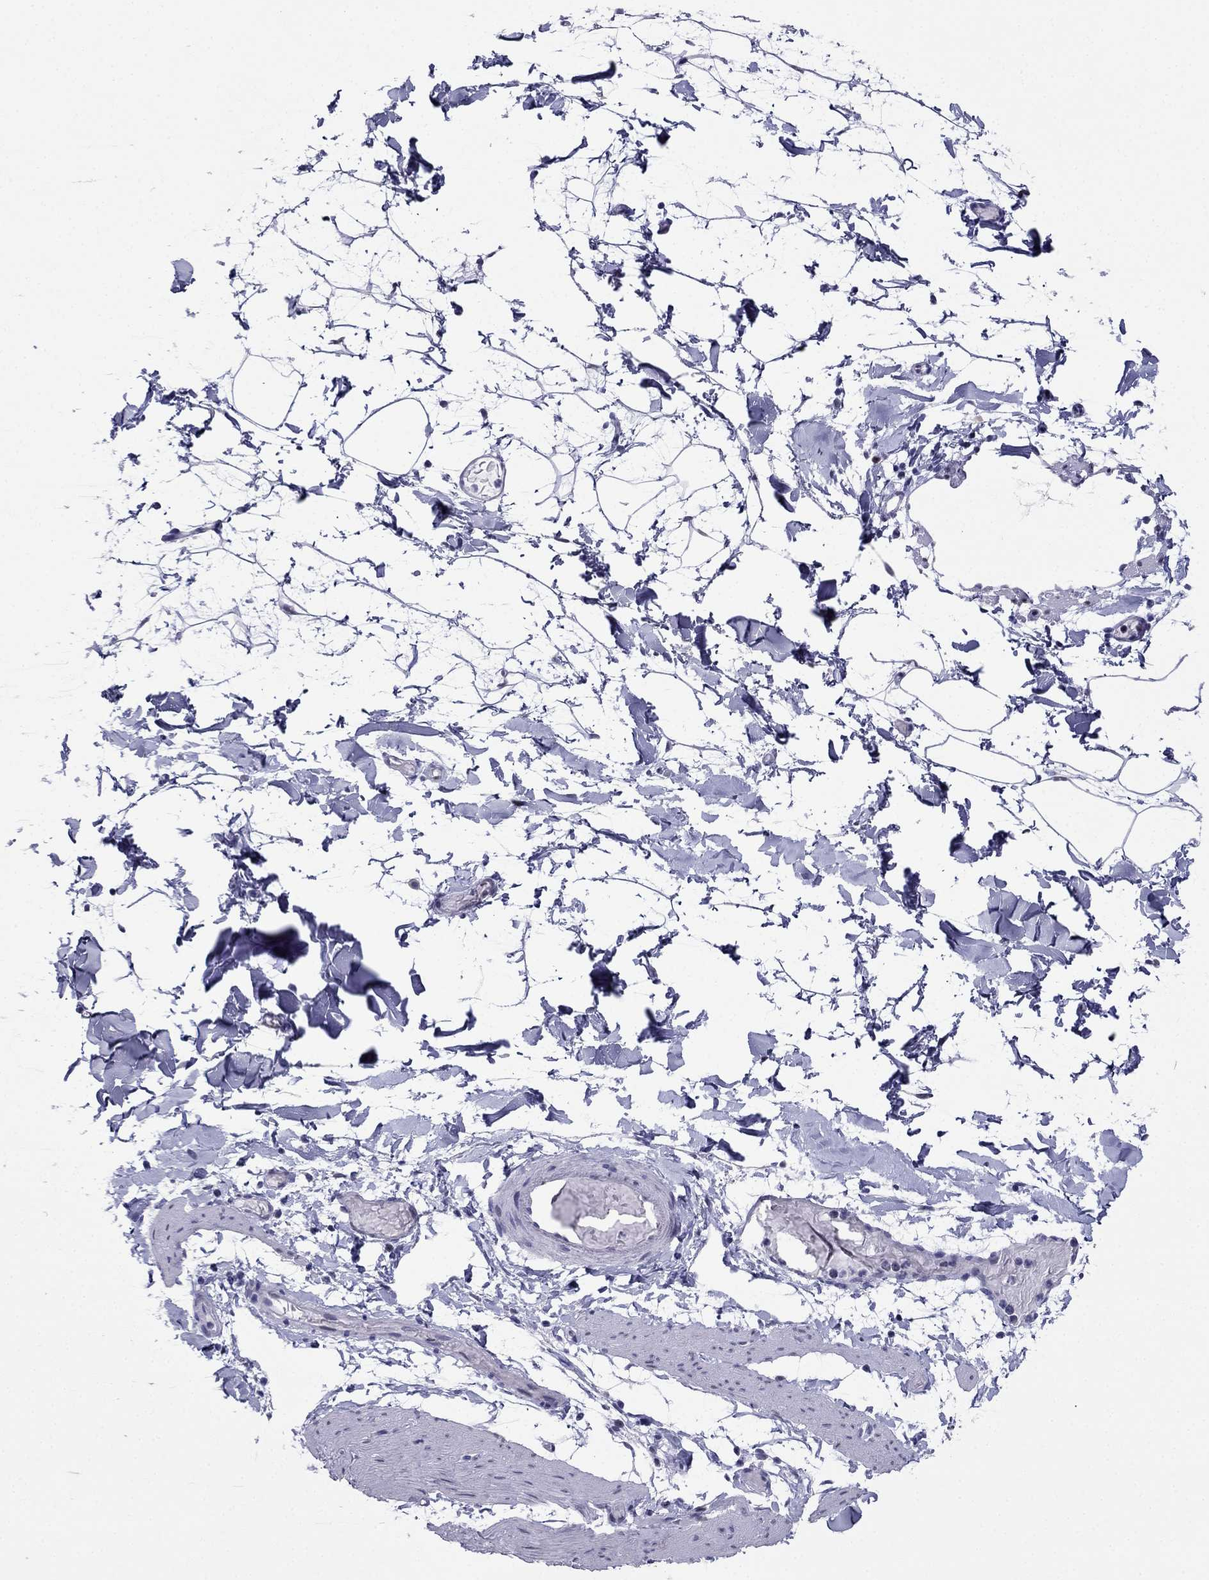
{"staining": {"intensity": "negative", "quantity": "none", "location": "none"}, "tissue": "adipose tissue", "cell_type": "Adipocytes", "image_type": "normal", "snomed": [{"axis": "morphology", "description": "Normal tissue, NOS"}, {"axis": "topography", "description": "Gallbladder"}, {"axis": "topography", "description": "Peripheral nerve tissue"}], "caption": "The immunohistochemistry micrograph has no significant expression in adipocytes of adipose tissue.", "gene": "PPM1G", "patient": {"sex": "female", "age": 45}}